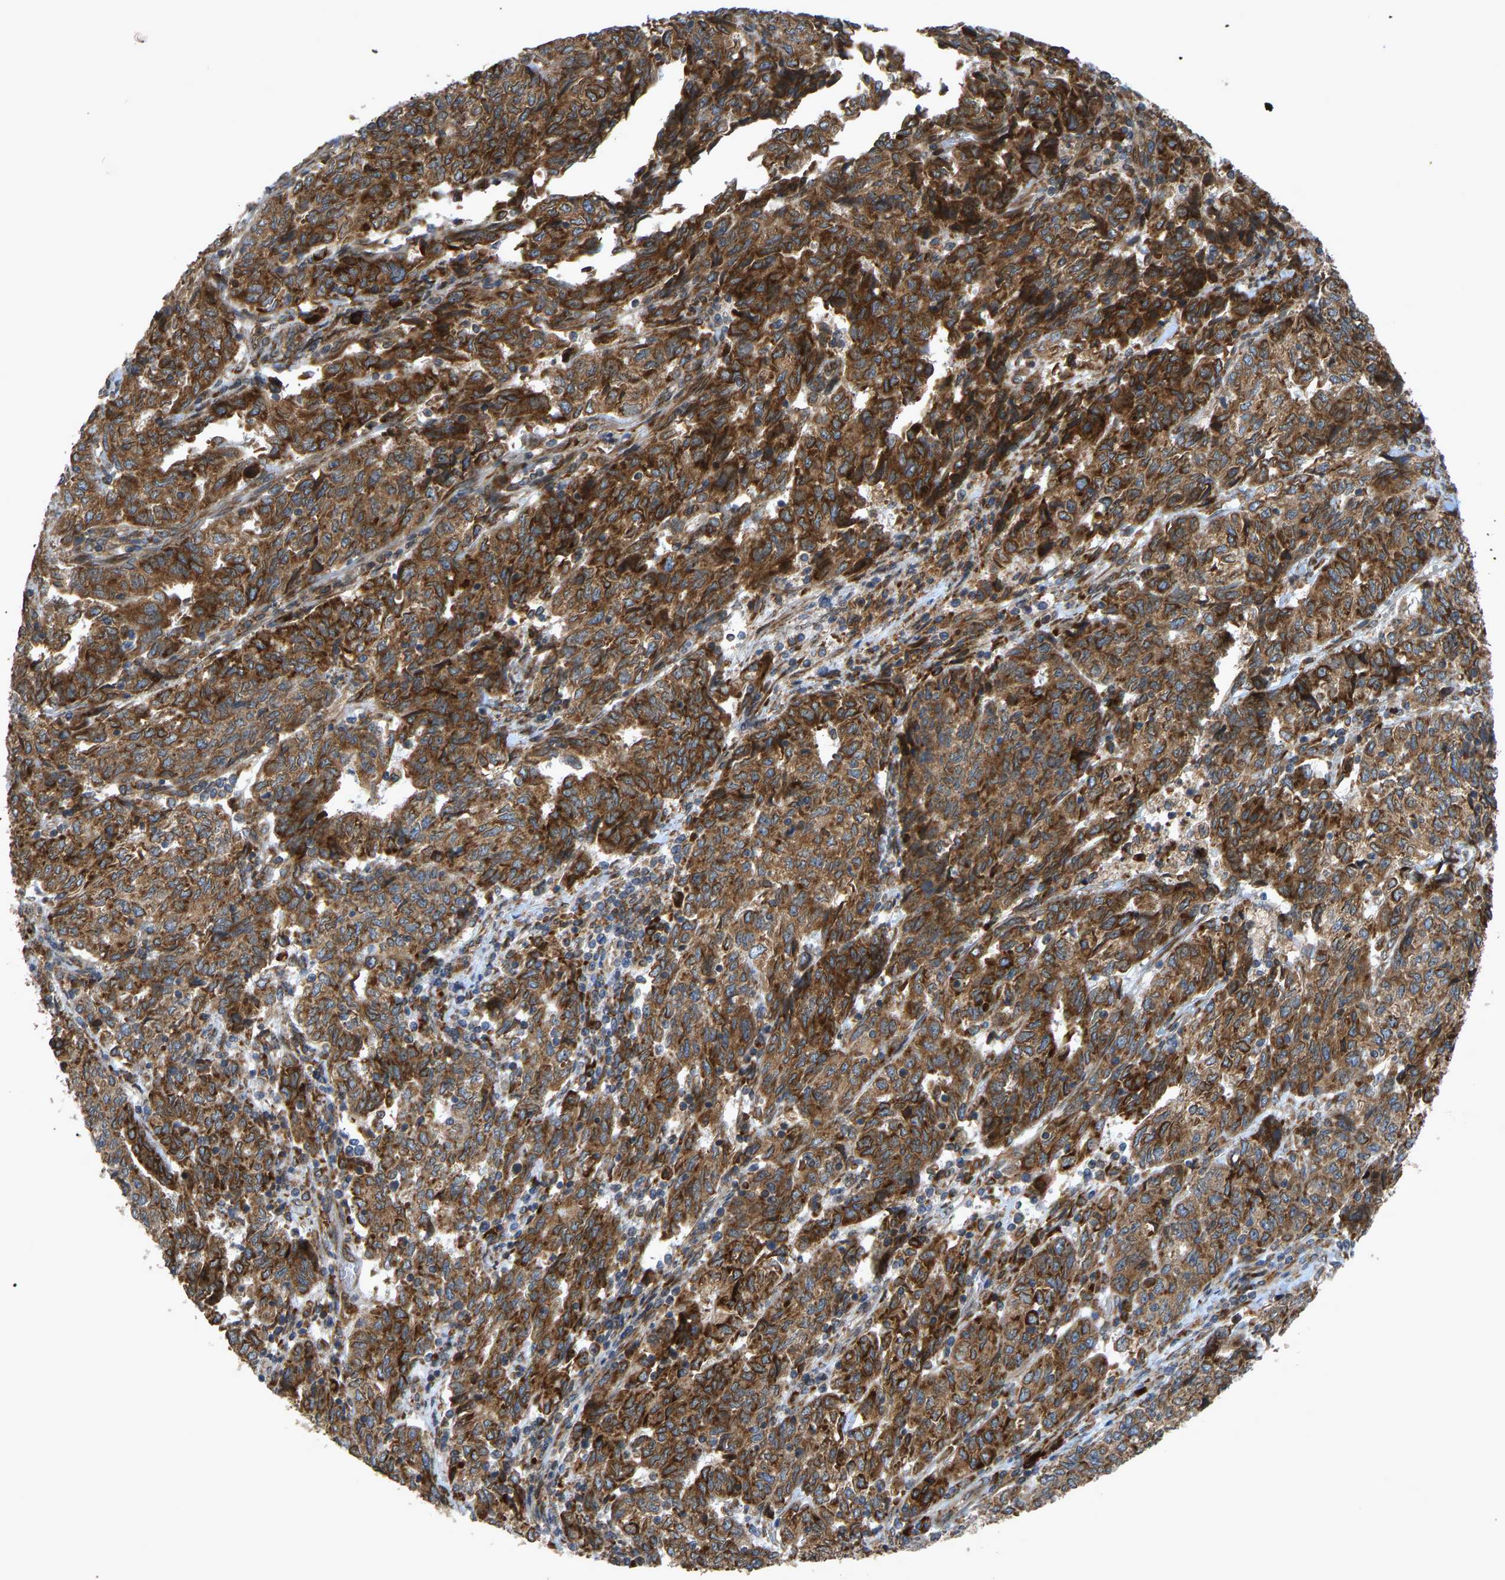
{"staining": {"intensity": "strong", "quantity": ">75%", "location": "cytoplasmic/membranous"}, "tissue": "endometrial cancer", "cell_type": "Tumor cells", "image_type": "cancer", "snomed": [{"axis": "morphology", "description": "Adenocarcinoma, NOS"}, {"axis": "topography", "description": "Endometrium"}], "caption": "Approximately >75% of tumor cells in endometrial cancer reveal strong cytoplasmic/membranous protein staining as visualized by brown immunohistochemical staining.", "gene": "RPN2", "patient": {"sex": "female", "age": 80}}